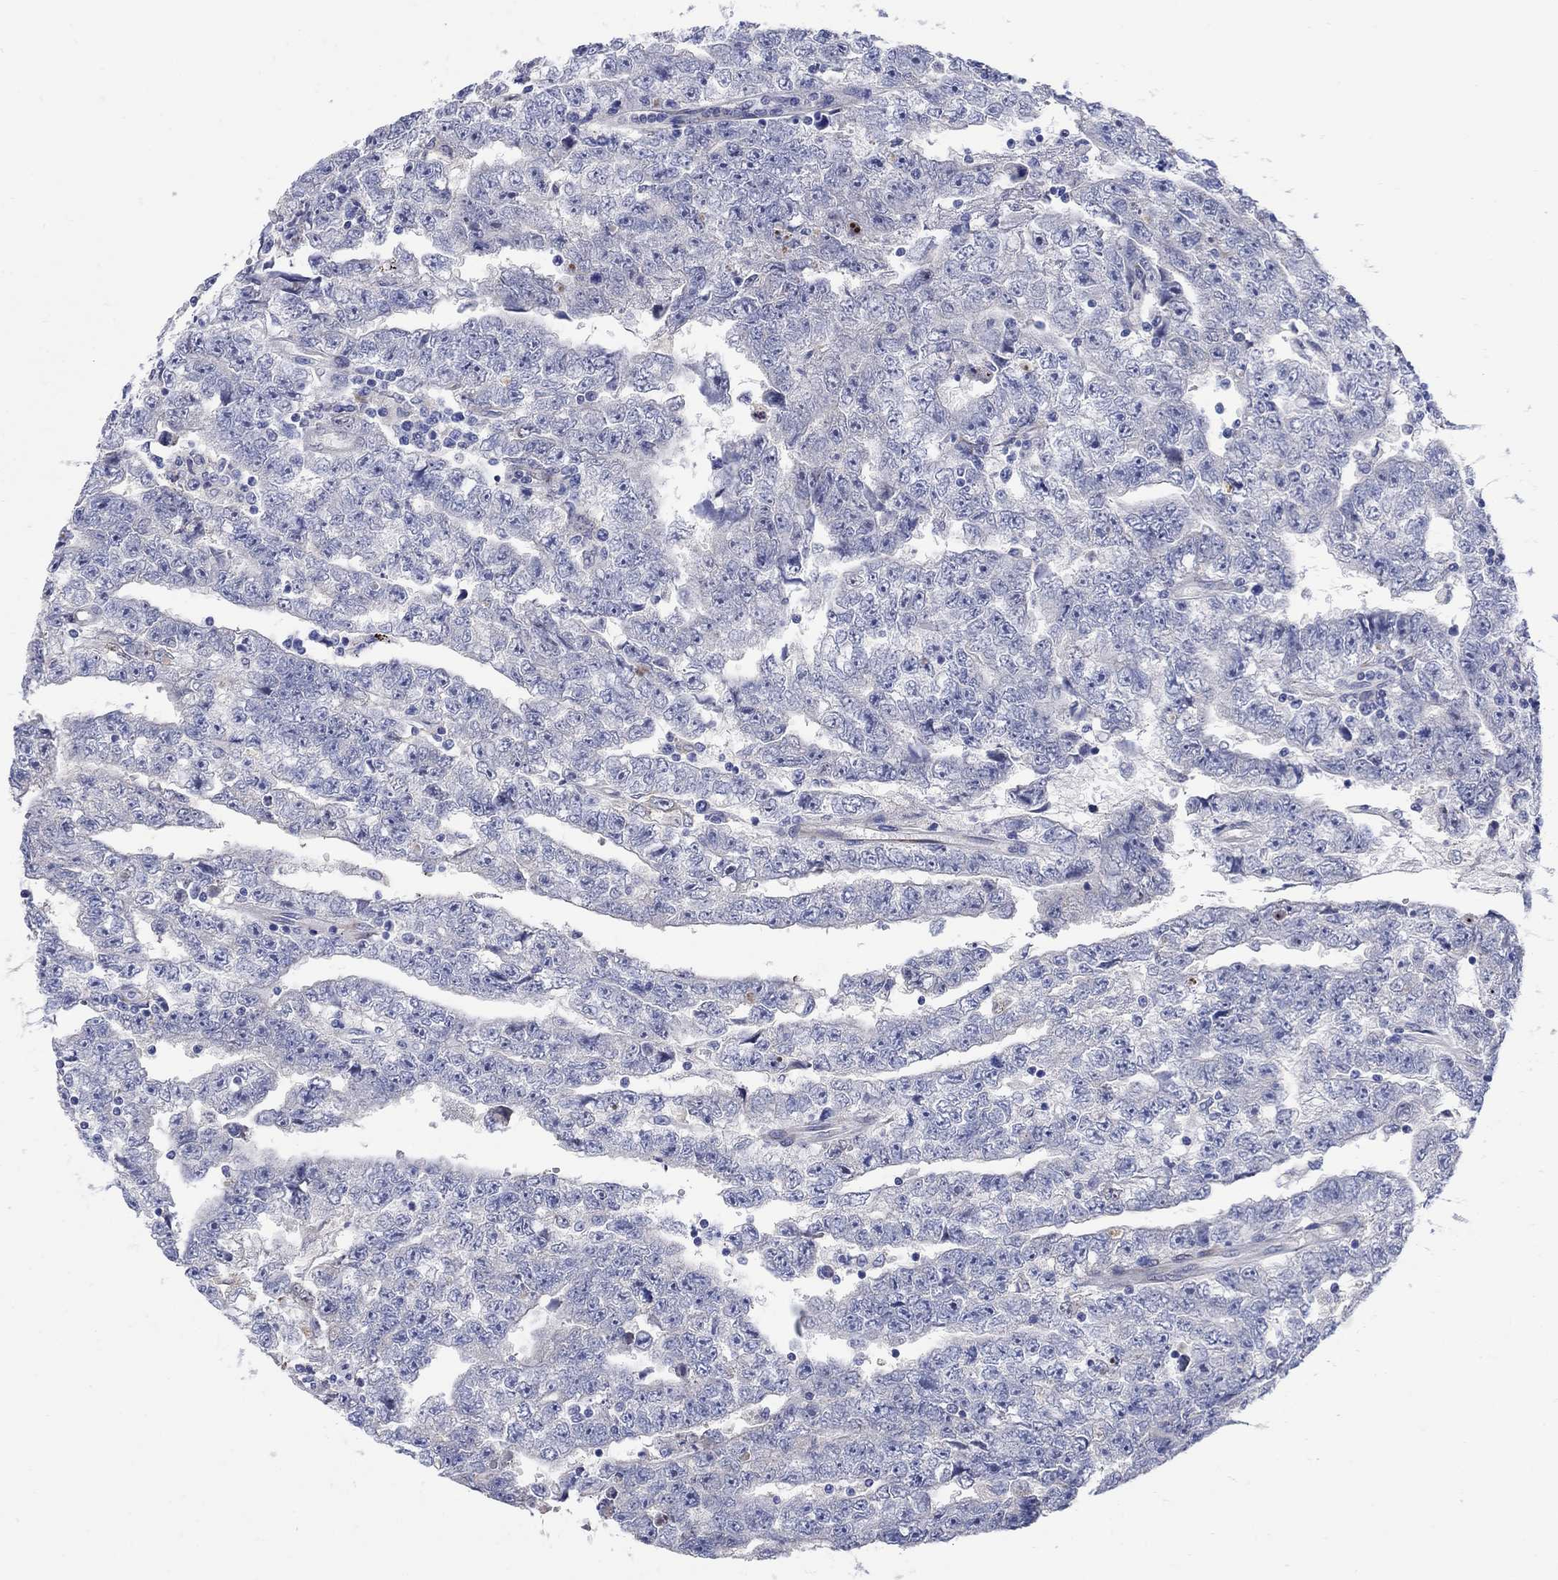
{"staining": {"intensity": "negative", "quantity": "none", "location": "none"}, "tissue": "testis cancer", "cell_type": "Tumor cells", "image_type": "cancer", "snomed": [{"axis": "morphology", "description": "Carcinoma, Embryonal, NOS"}, {"axis": "topography", "description": "Testis"}], "caption": "Immunohistochemistry (IHC) photomicrograph of neoplastic tissue: embryonal carcinoma (testis) stained with DAB (3,3'-diaminobenzidine) shows no significant protein staining in tumor cells.", "gene": "REEP2", "patient": {"sex": "male", "age": 25}}